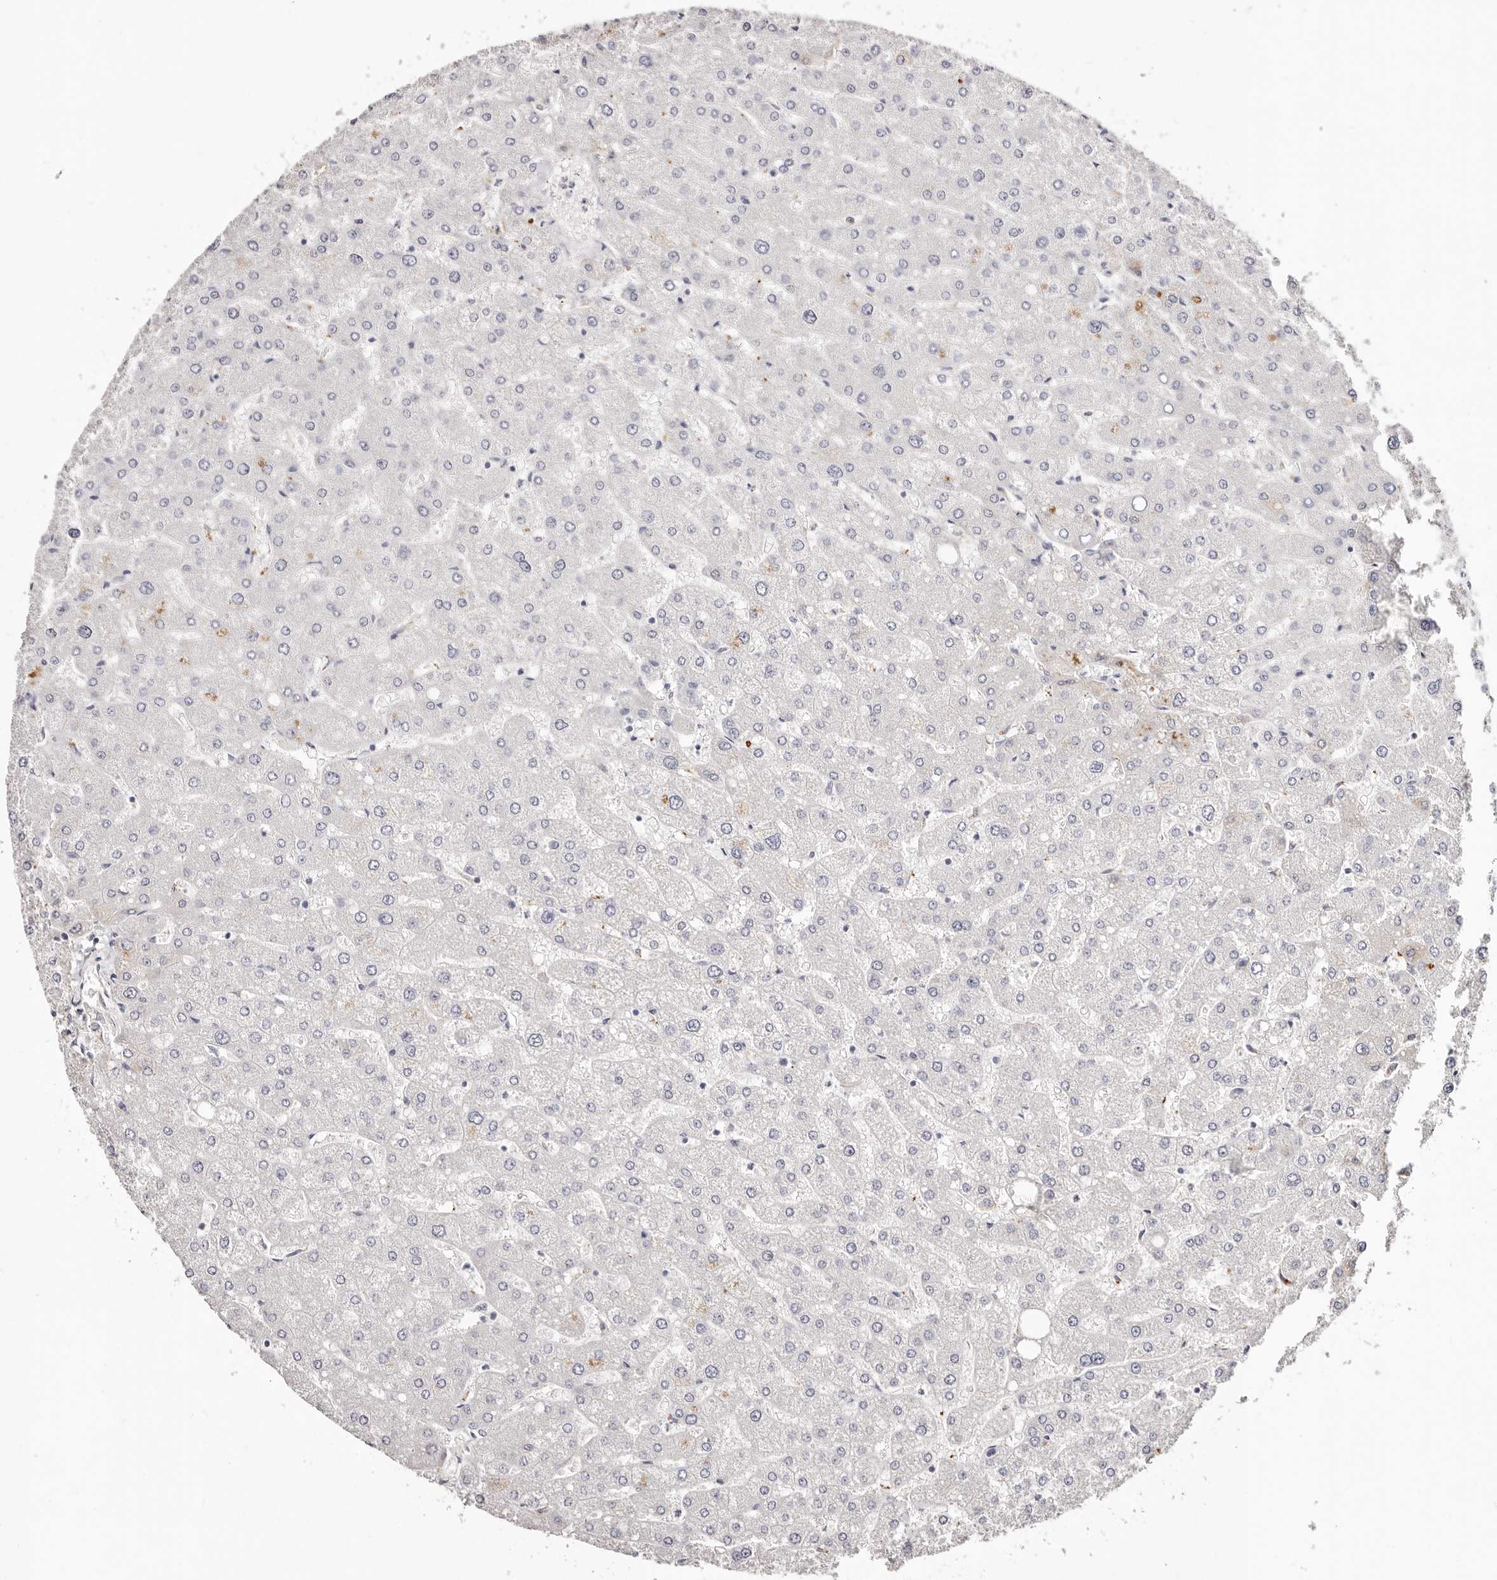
{"staining": {"intensity": "negative", "quantity": "none", "location": "none"}, "tissue": "liver", "cell_type": "Cholangiocytes", "image_type": "normal", "snomed": [{"axis": "morphology", "description": "Normal tissue, NOS"}, {"axis": "topography", "description": "Liver"}], "caption": "DAB immunohistochemical staining of unremarkable liver shows no significant staining in cholangiocytes.", "gene": "PF4", "patient": {"sex": "male", "age": 55}}